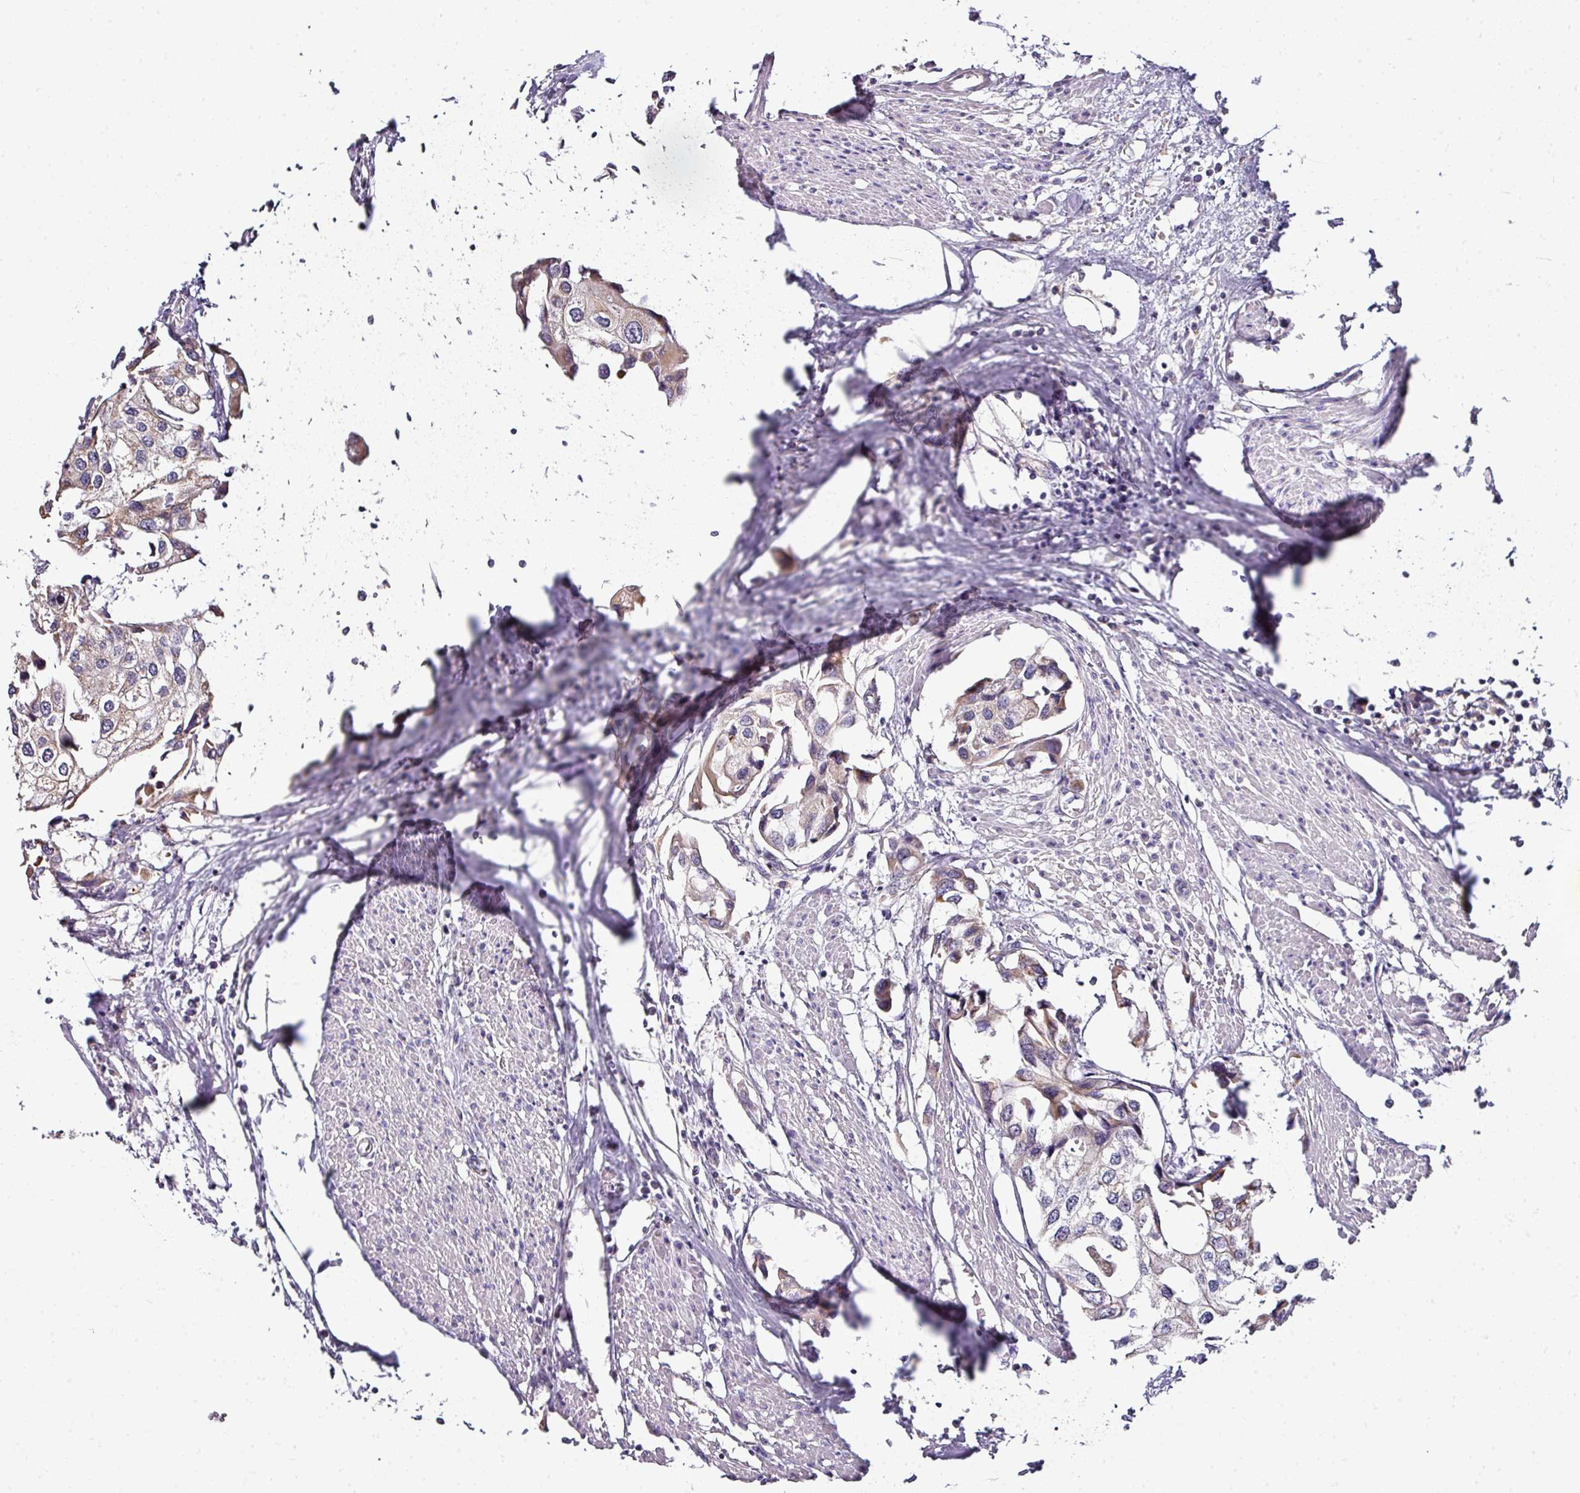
{"staining": {"intensity": "weak", "quantity": ">75%", "location": "cytoplasmic/membranous"}, "tissue": "urothelial cancer", "cell_type": "Tumor cells", "image_type": "cancer", "snomed": [{"axis": "morphology", "description": "Urothelial carcinoma, High grade"}, {"axis": "topography", "description": "Urinary bladder"}], "caption": "An immunohistochemistry (IHC) micrograph of tumor tissue is shown. Protein staining in brown highlights weak cytoplasmic/membranous positivity in urothelial cancer within tumor cells. (DAB (3,3'-diaminobenzidine) IHC with brightfield microscopy, high magnification).", "gene": "NAPSA", "patient": {"sex": "male", "age": 64}}